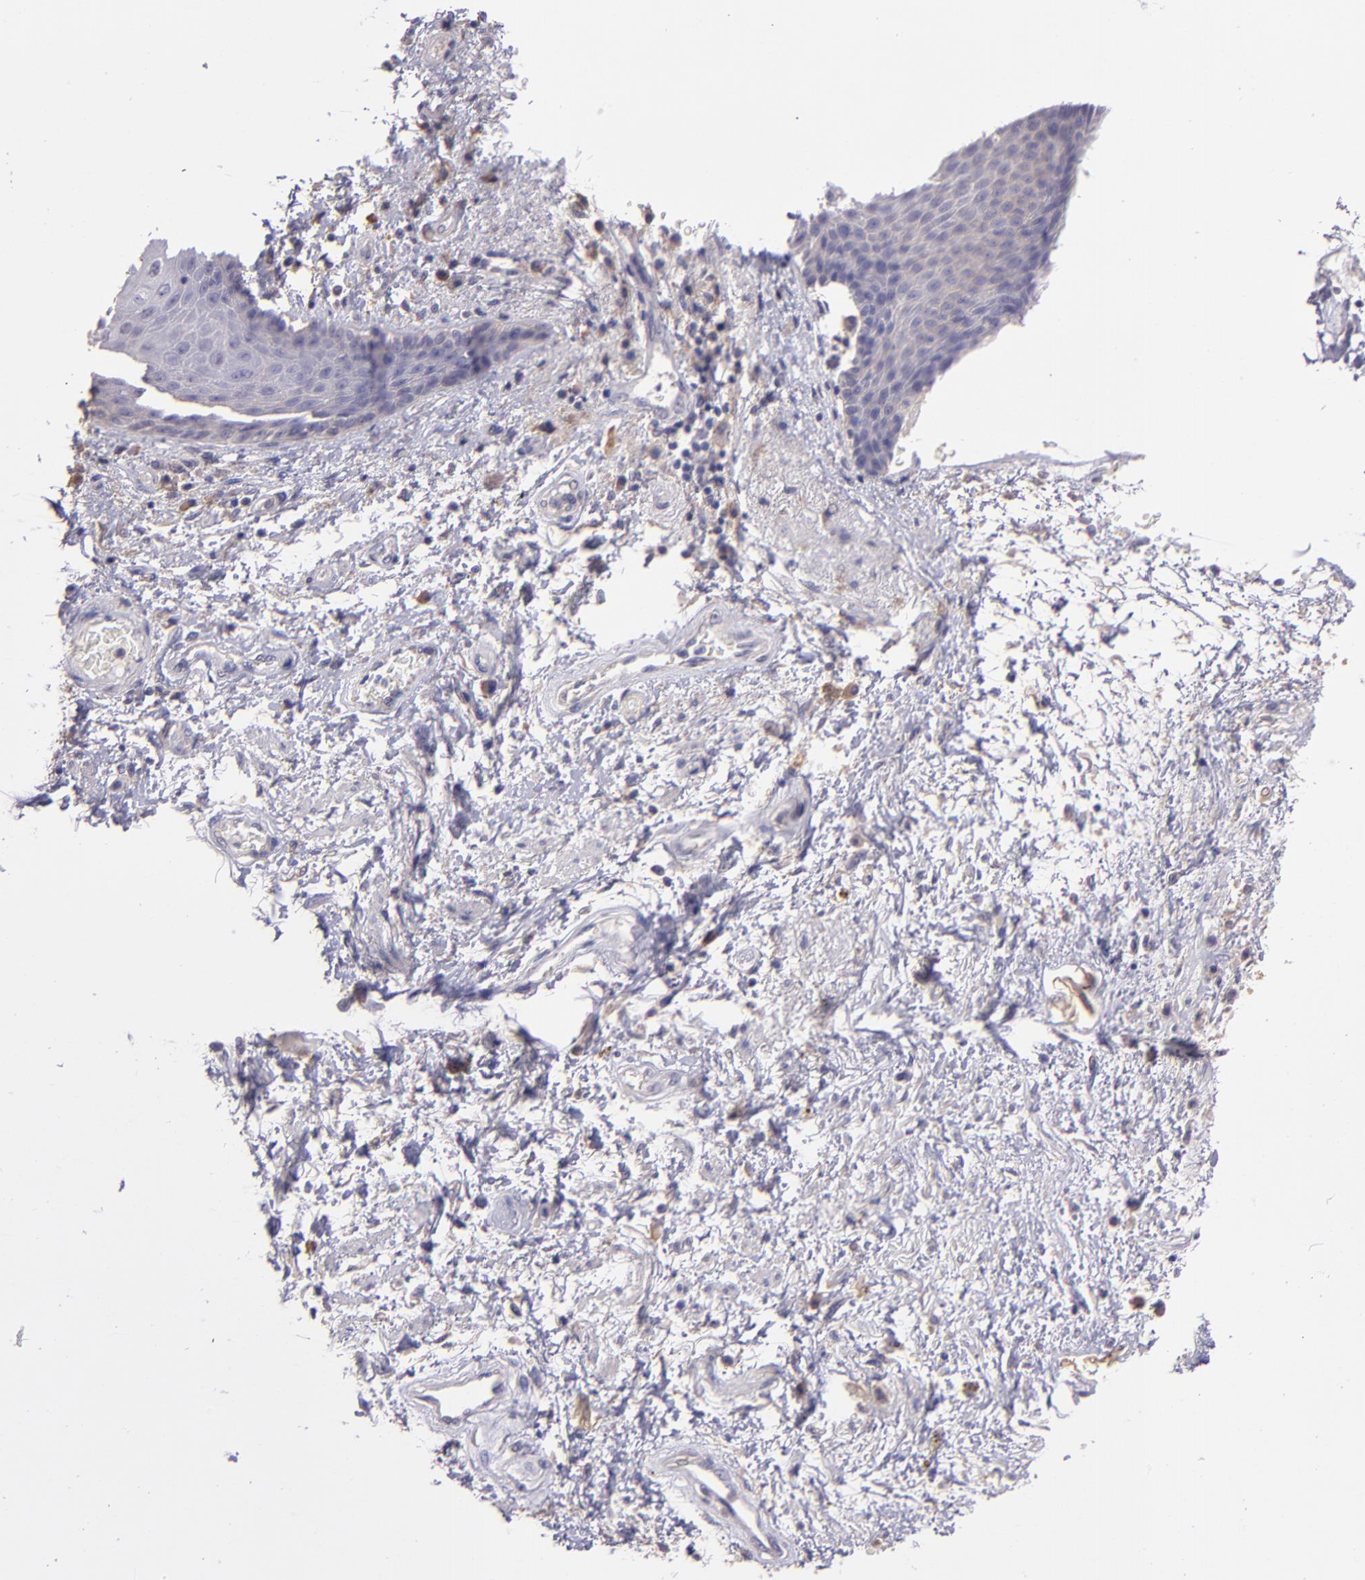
{"staining": {"intensity": "weak", "quantity": "<25%", "location": "cytoplasmic/membranous"}, "tissue": "skin", "cell_type": "Epidermal cells", "image_type": "normal", "snomed": [{"axis": "morphology", "description": "Normal tissue, NOS"}, {"axis": "topography", "description": "Anal"}], "caption": "Immunohistochemistry photomicrograph of unremarkable skin: skin stained with DAB shows no significant protein positivity in epidermal cells.", "gene": "PAPPA", "patient": {"sex": "female", "age": 46}}